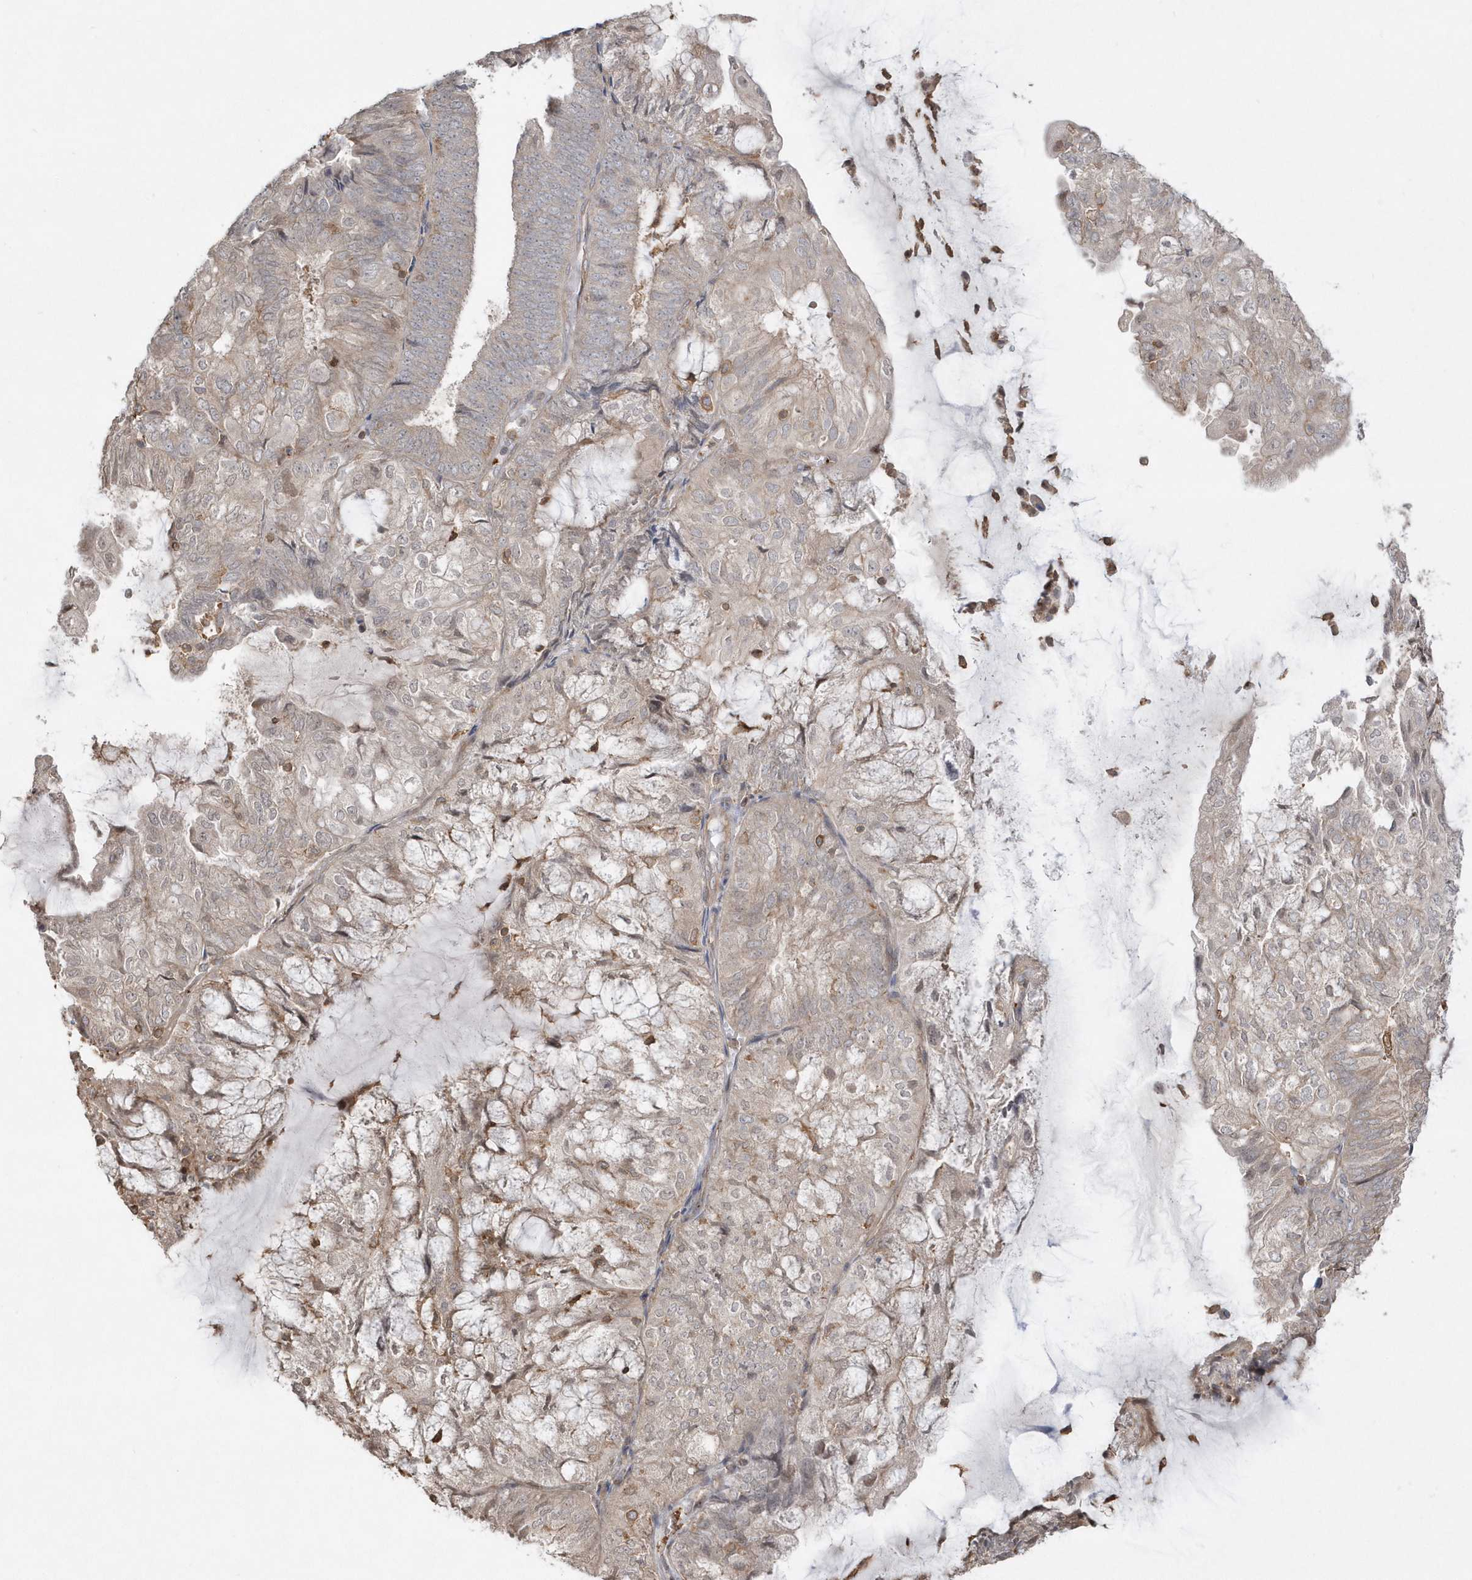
{"staining": {"intensity": "weak", "quantity": "<25%", "location": "cytoplasmic/membranous"}, "tissue": "endometrial cancer", "cell_type": "Tumor cells", "image_type": "cancer", "snomed": [{"axis": "morphology", "description": "Adenocarcinoma, NOS"}, {"axis": "topography", "description": "Endometrium"}], "caption": "There is no significant expression in tumor cells of endometrial cancer (adenocarcinoma).", "gene": "BSN", "patient": {"sex": "female", "age": 81}}